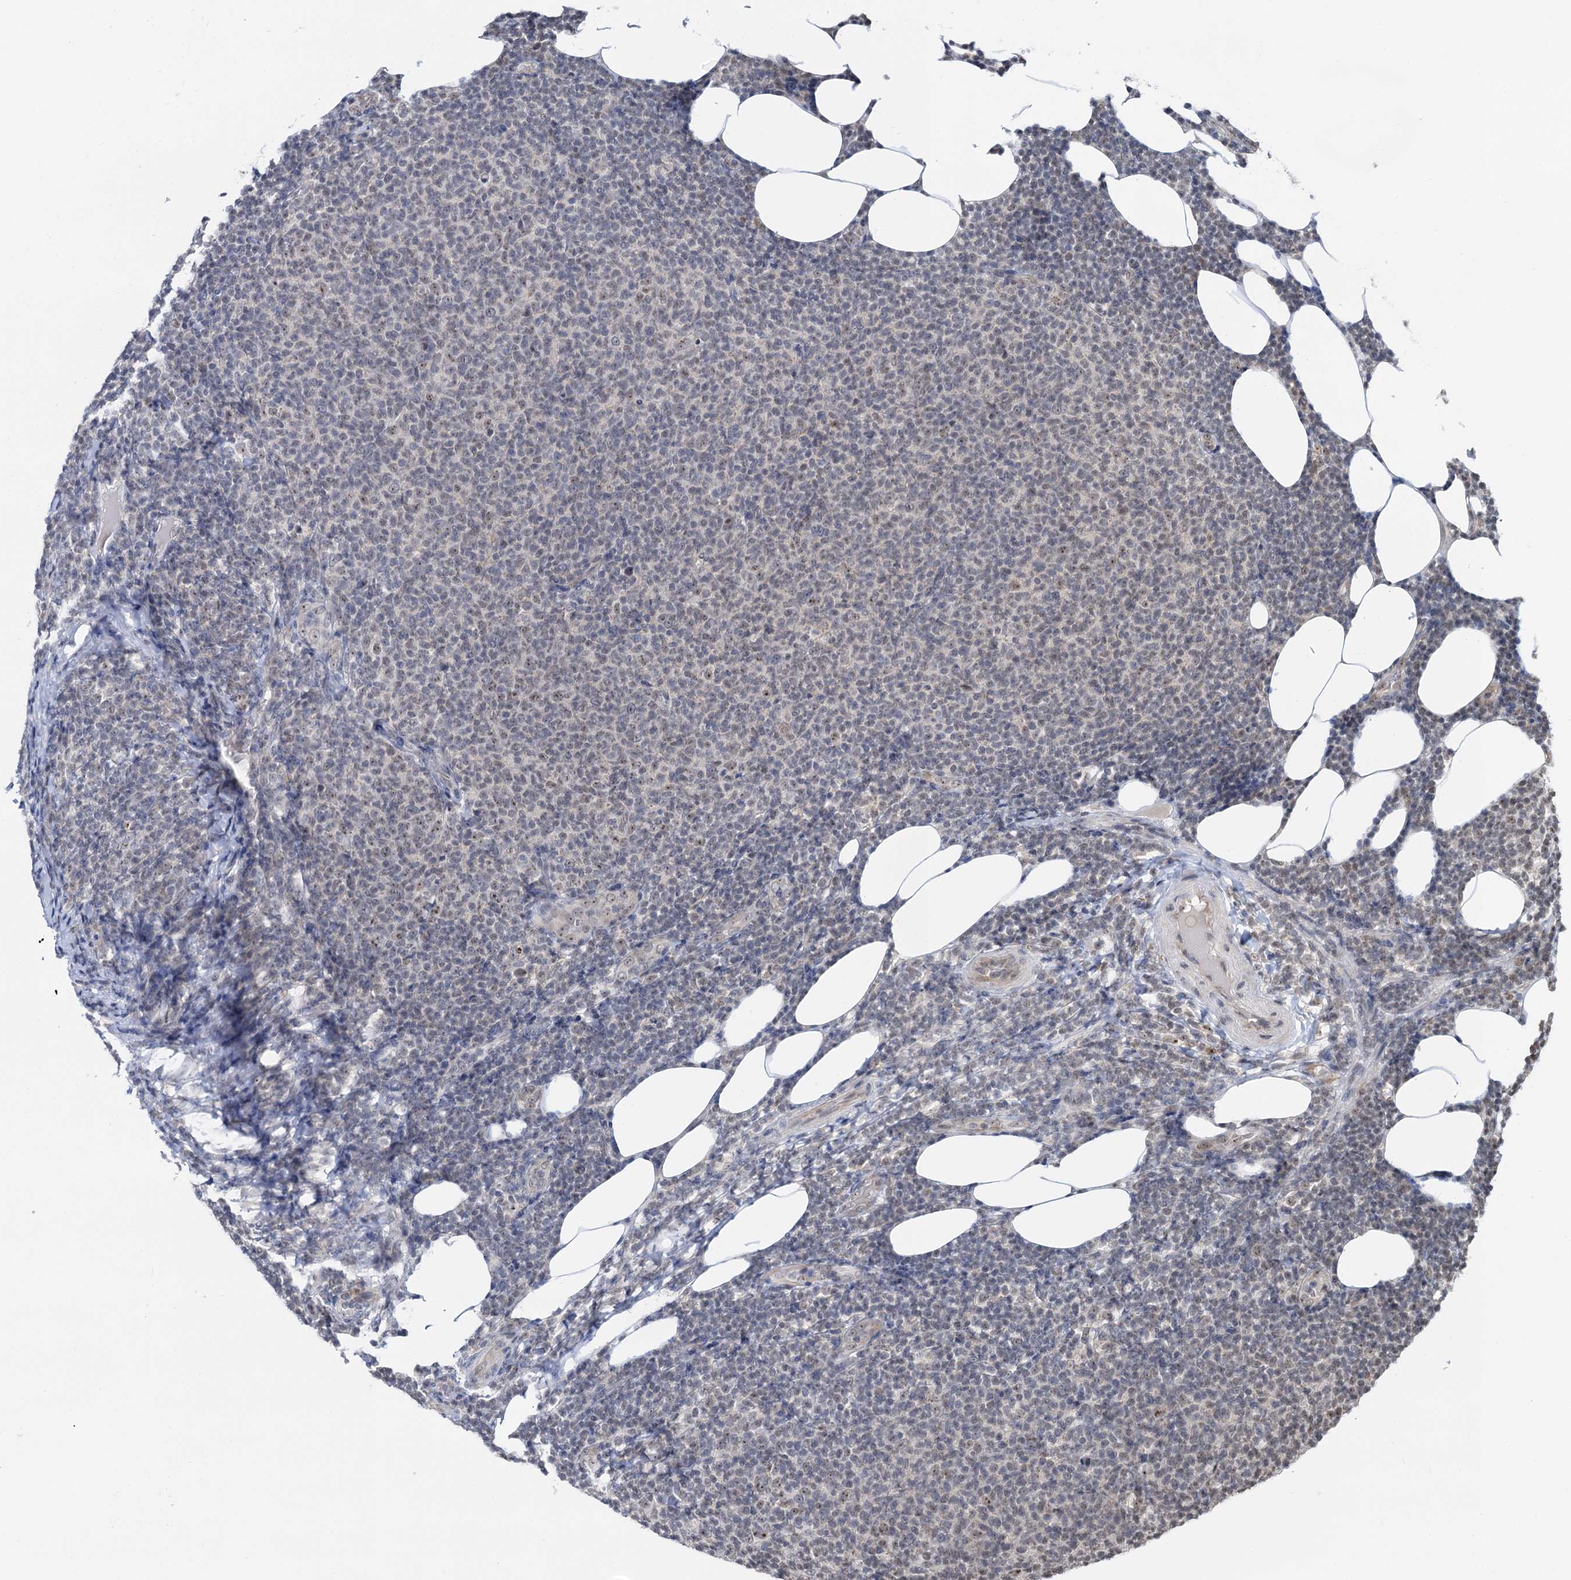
{"staining": {"intensity": "weak", "quantity": "<25%", "location": "nuclear"}, "tissue": "lymphoma", "cell_type": "Tumor cells", "image_type": "cancer", "snomed": [{"axis": "morphology", "description": "Malignant lymphoma, non-Hodgkin's type, Low grade"}, {"axis": "topography", "description": "Lymph node"}], "caption": "Tumor cells show no significant protein expression in low-grade malignant lymphoma, non-Hodgkin's type.", "gene": "NAT10", "patient": {"sex": "male", "age": 66}}